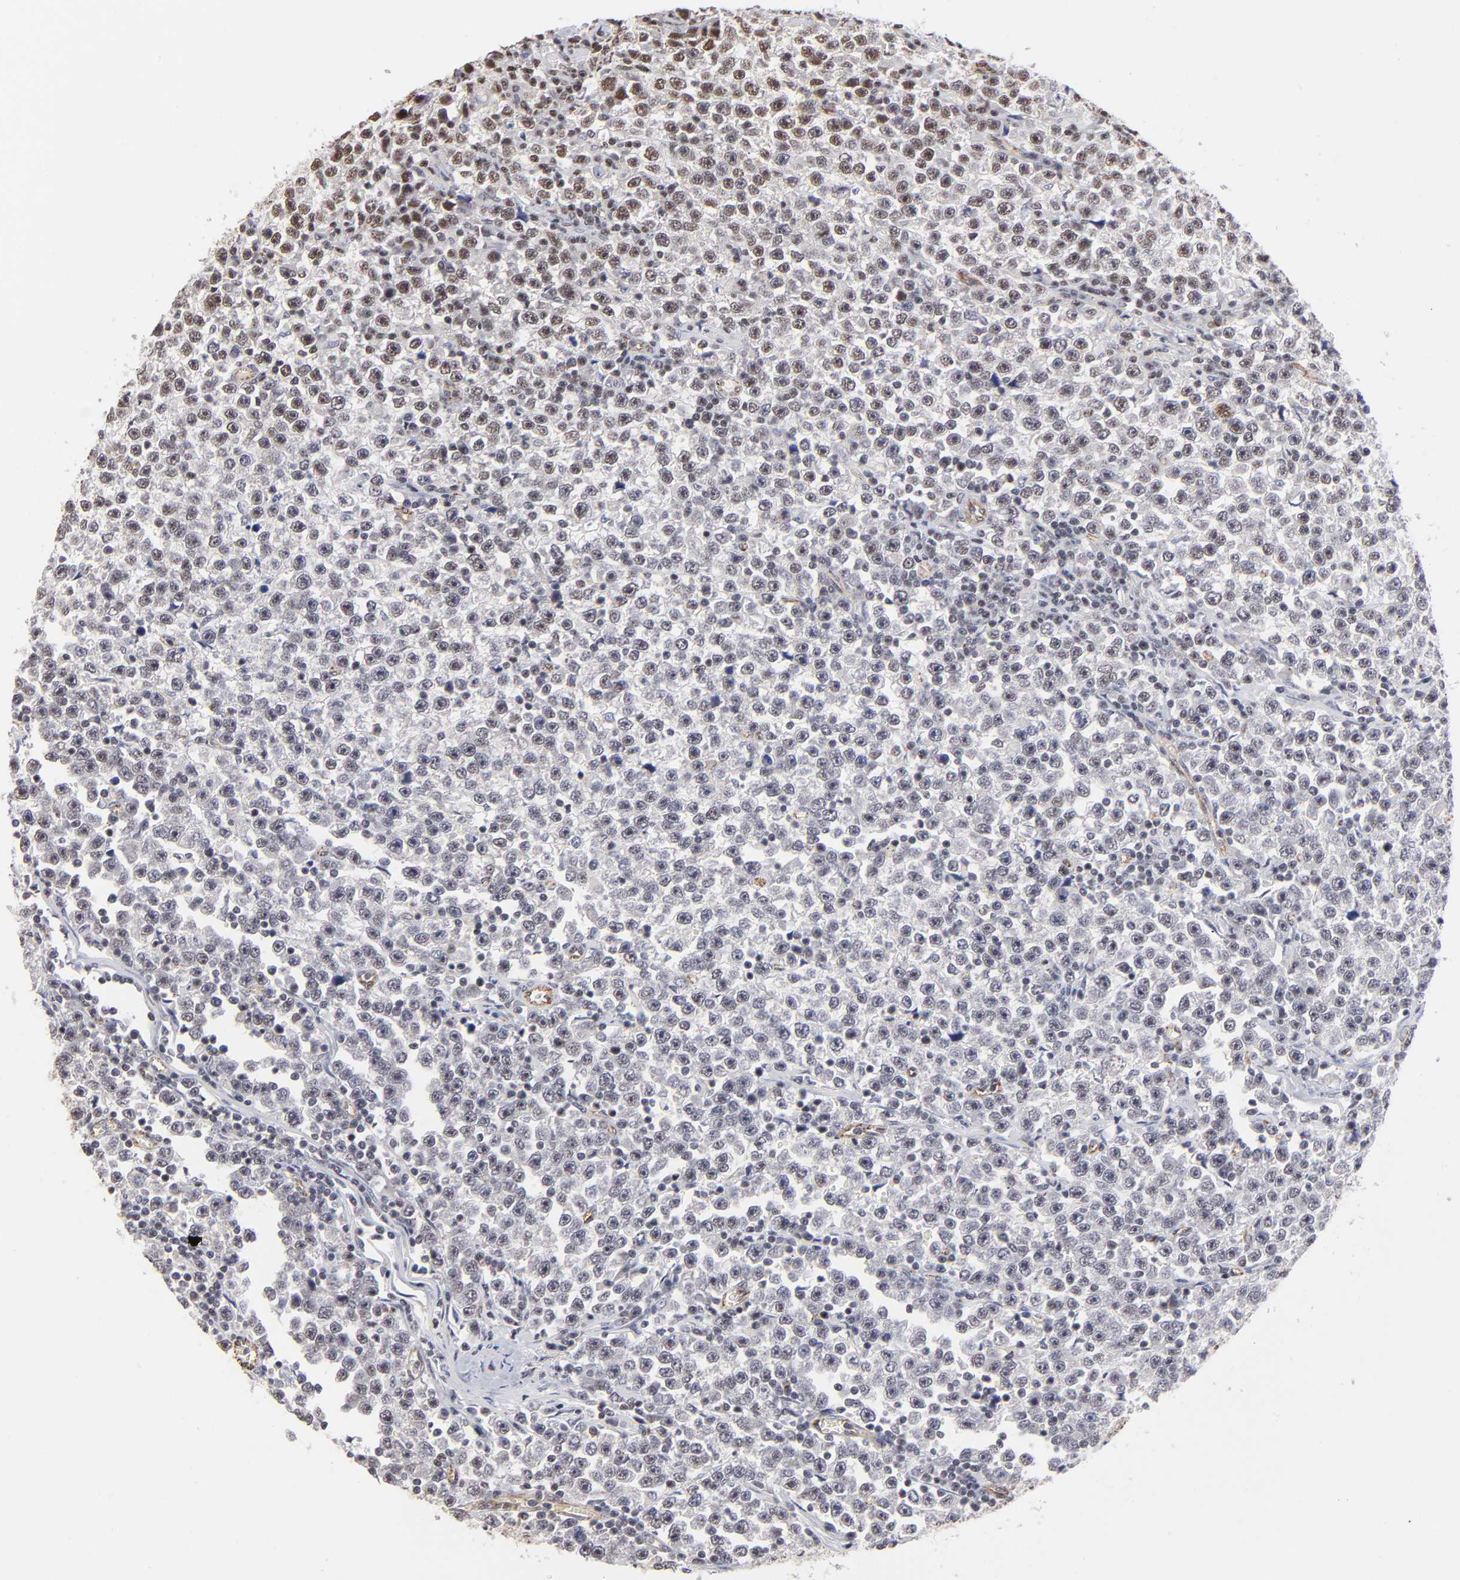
{"staining": {"intensity": "moderate", "quantity": ">75%", "location": "nuclear"}, "tissue": "testis cancer", "cell_type": "Tumor cells", "image_type": "cancer", "snomed": [{"axis": "morphology", "description": "Seminoma, NOS"}, {"axis": "topography", "description": "Testis"}], "caption": "An image showing moderate nuclear positivity in about >75% of tumor cells in seminoma (testis), as visualized by brown immunohistochemical staining.", "gene": "GABPA", "patient": {"sex": "male", "age": 43}}